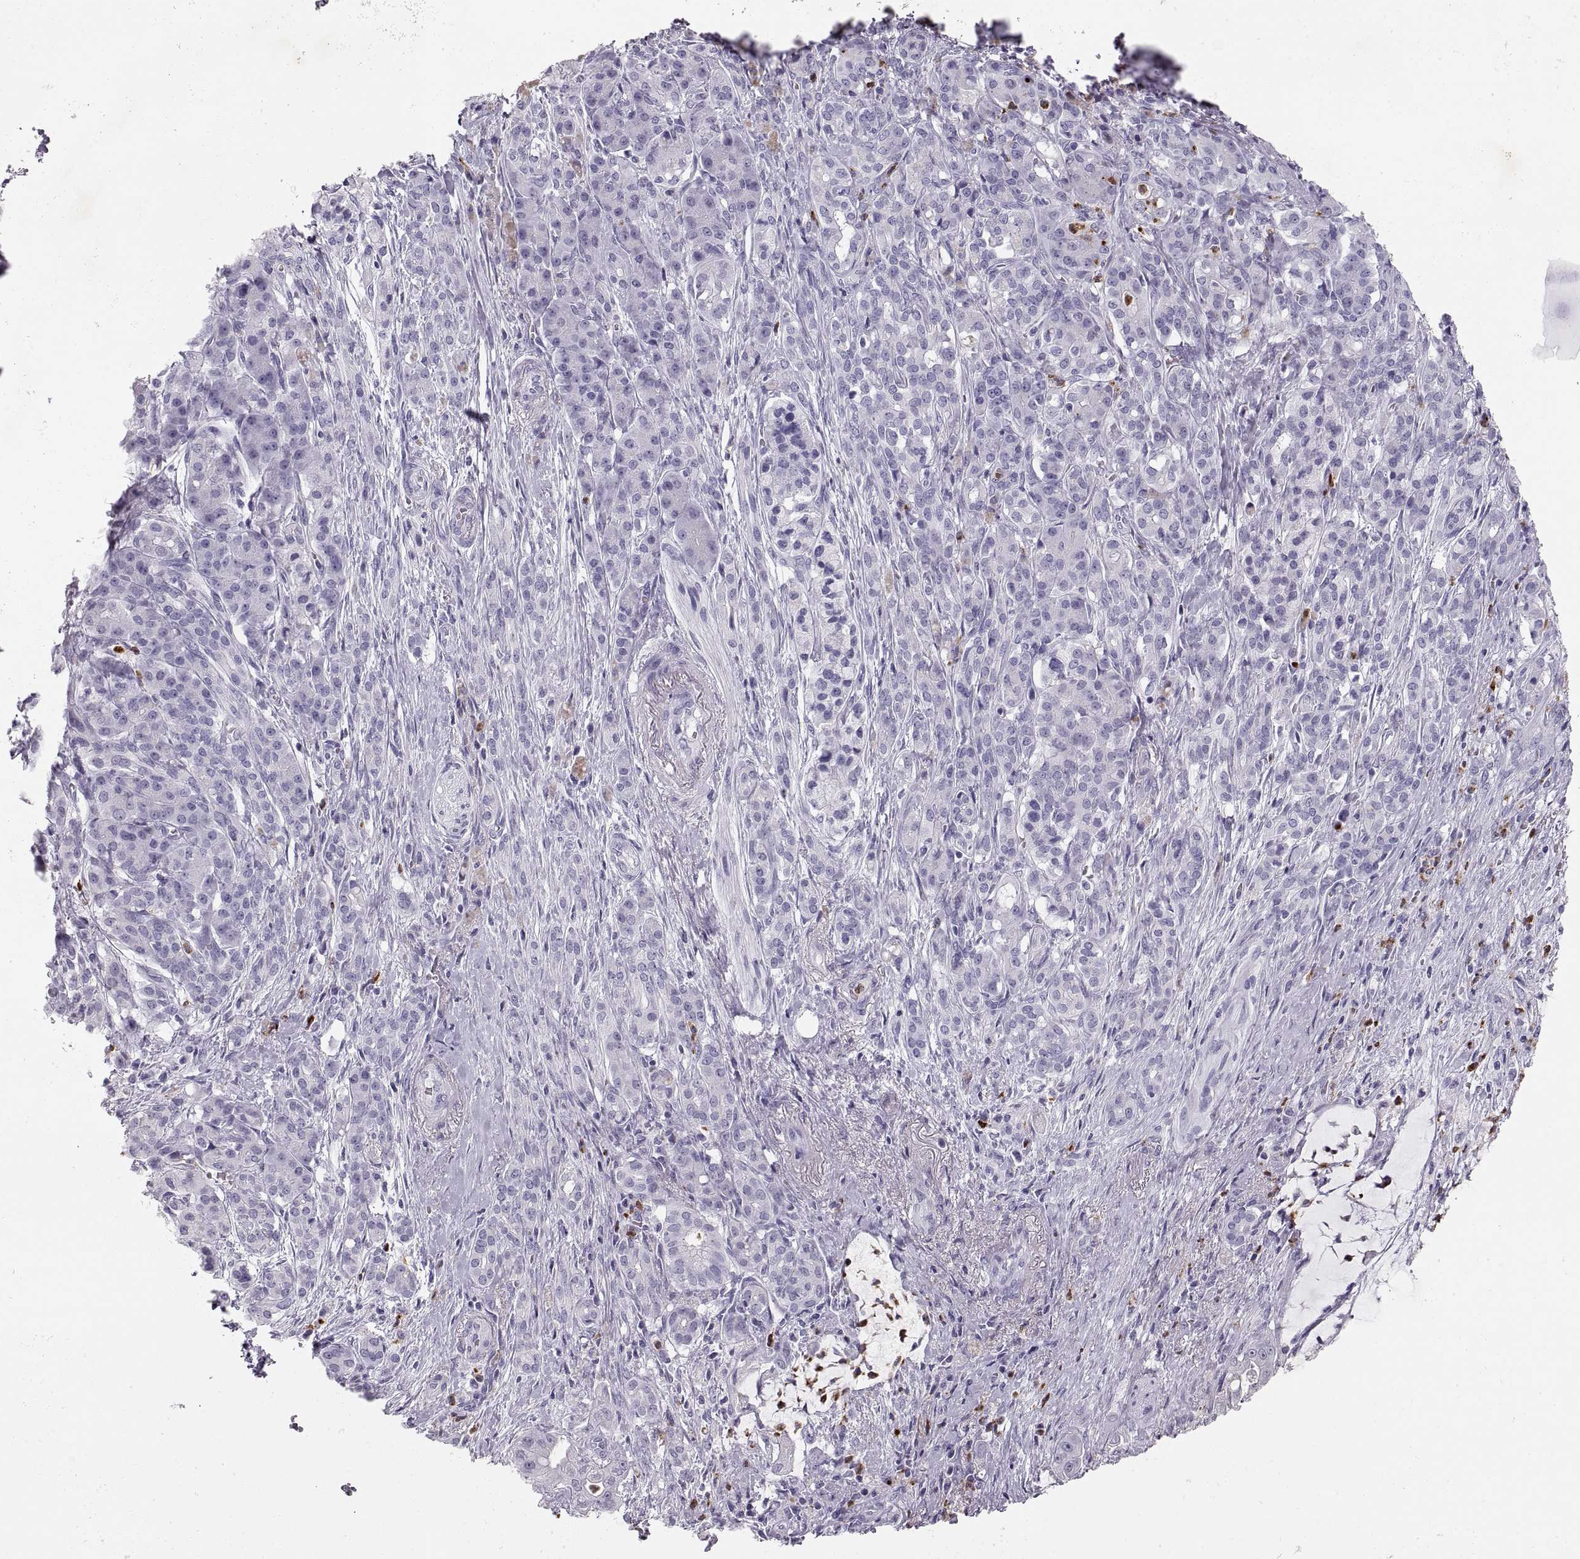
{"staining": {"intensity": "negative", "quantity": "none", "location": "none"}, "tissue": "pancreatic cancer", "cell_type": "Tumor cells", "image_type": "cancer", "snomed": [{"axis": "morphology", "description": "Normal tissue, NOS"}, {"axis": "morphology", "description": "Inflammation, NOS"}, {"axis": "morphology", "description": "Adenocarcinoma, NOS"}, {"axis": "topography", "description": "Pancreas"}], "caption": "The histopathology image exhibits no significant expression in tumor cells of pancreatic cancer (adenocarcinoma).", "gene": "MILR1", "patient": {"sex": "male", "age": 57}}